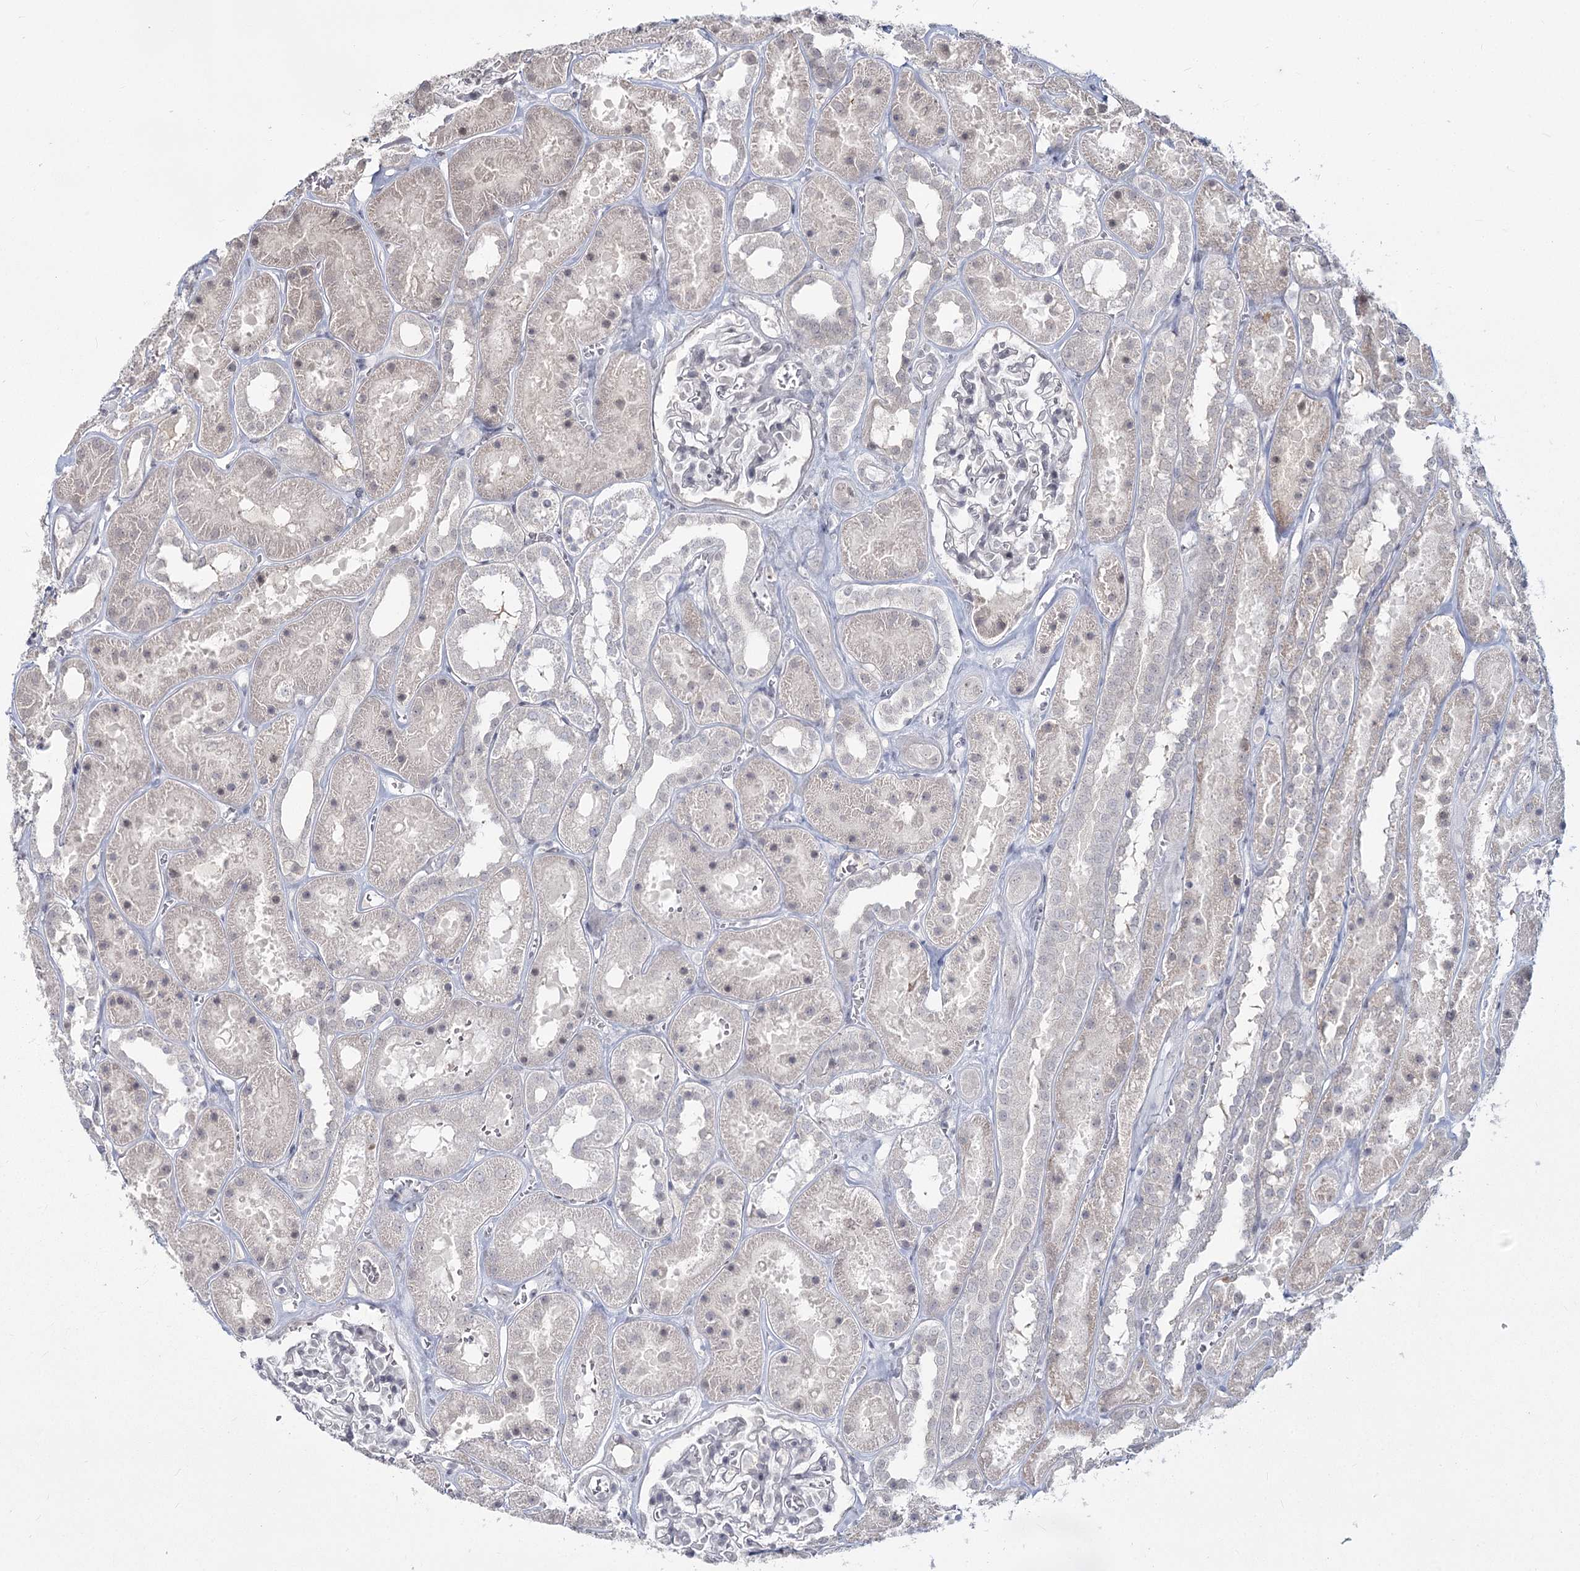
{"staining": {"intensity": "negative", "quantity": "none", "location": "none"}, "tissue": "kidney", "cell_type": "Cells in glomeruli", "image_type": "normal", "snomed": [{"axis": "morphology", "description": "Normal tissue, NOS"}, {"axis": "topography", "description": "Kidney"}], "caption": "Immunohistochemistry histopathology image of normal kidney: human kidney stained with DAB demonstrates no significant protein staining in cells in glomeruli.", "gene": "LY6G5C", "patient": {"sex": "female", "age": 41}}